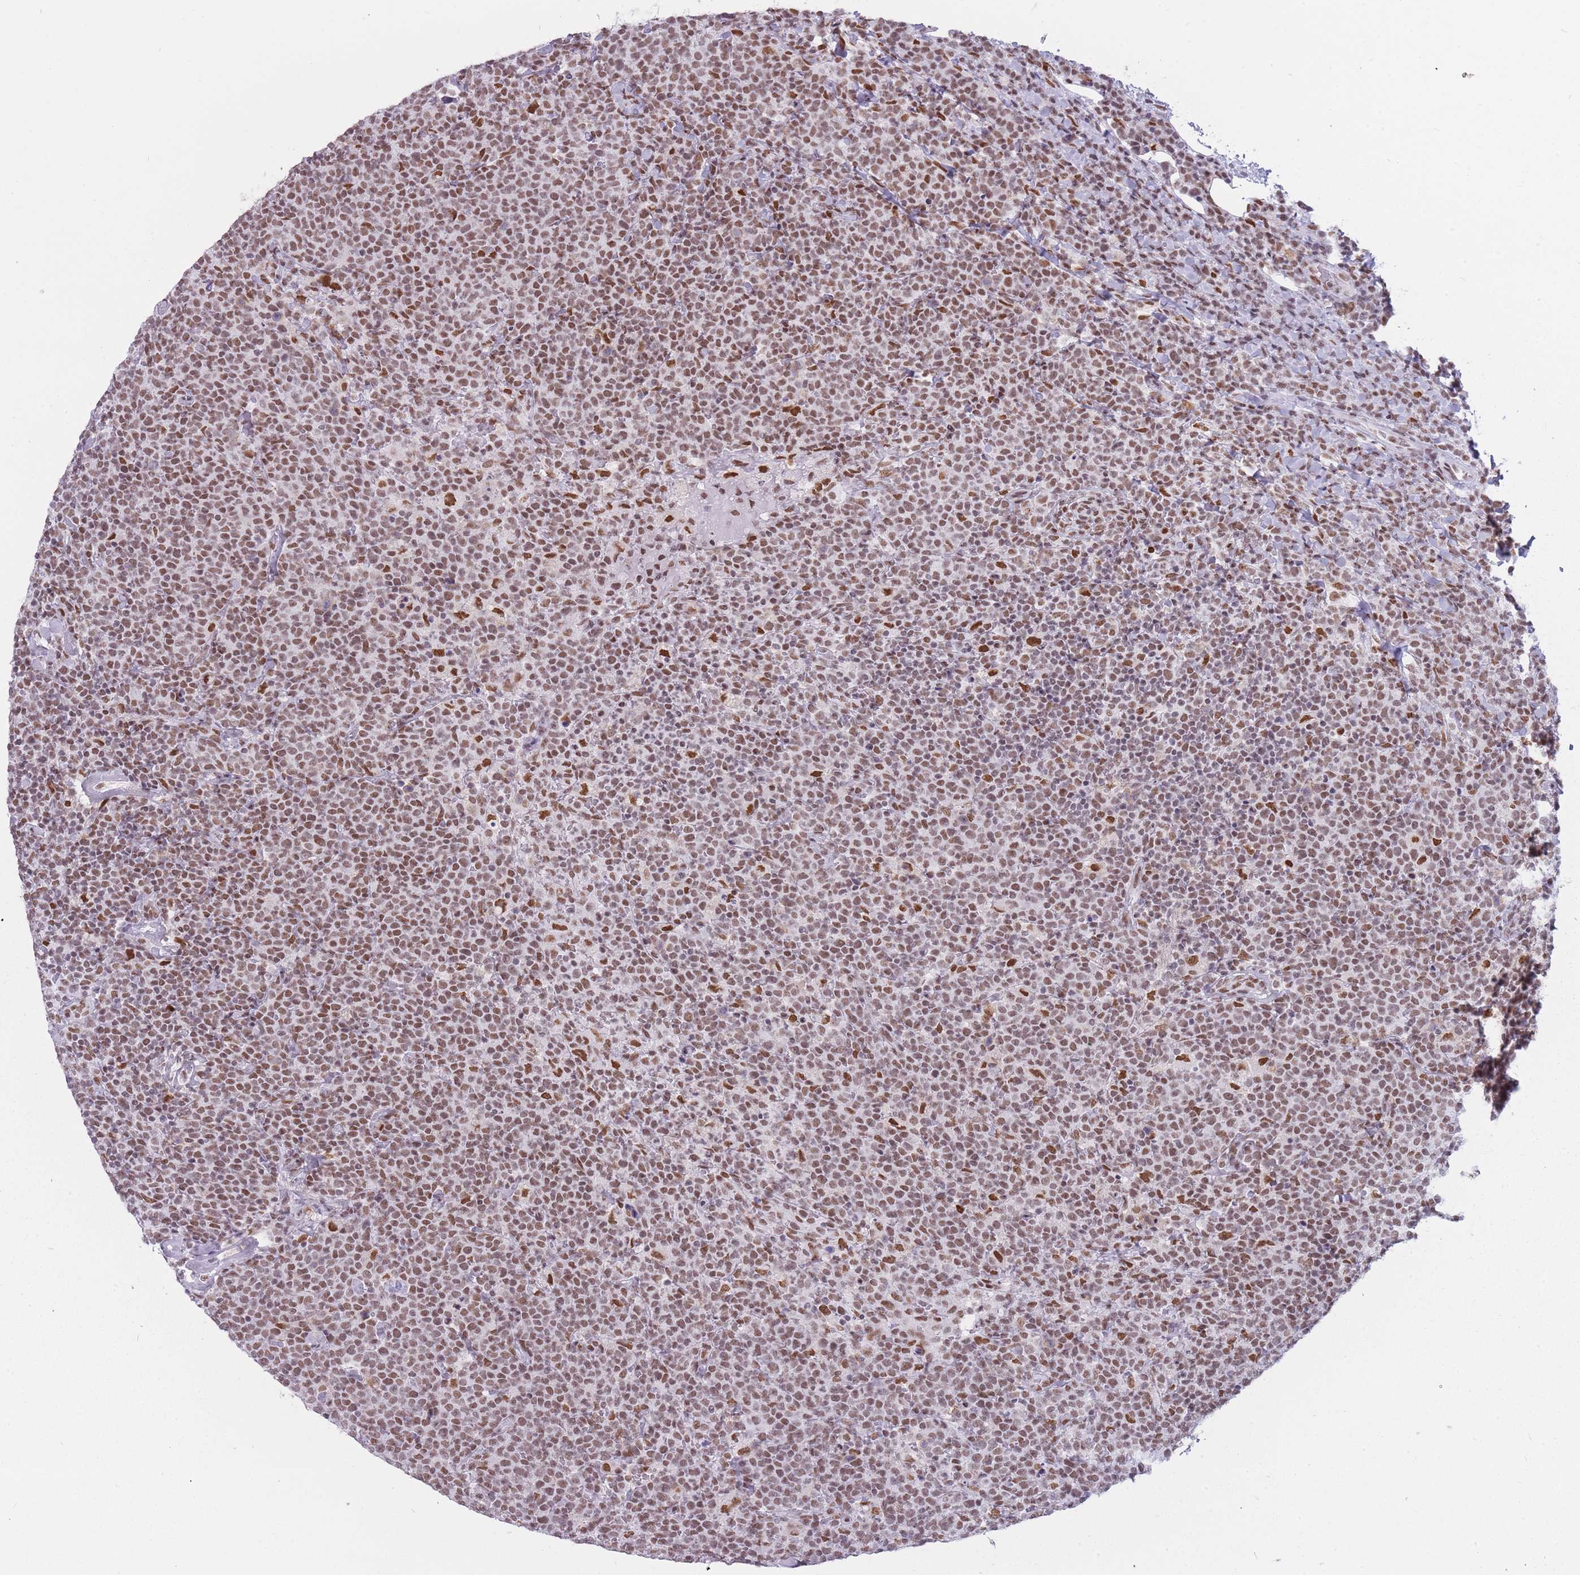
{"staining": {"intensity": "moderate", "quantity": ">75%", "location": "nuclear"}, "tissue": "lymphoma", "cell_type": "Tumor cells", "image_type": "cancer", "snomed": [{"axis": "morphology", "description": "Malignant lymphoma, non-Hodgkin's type, High grade"}, {"axis": "topography", "description": "Lymph node"}], "caption": "Lymphoma tissue exhibits moderate nuclear positivity in about >75% of tumor cells, visualized by immunohistochemistry.", "gene": "HNRNPUL1", "patient": {"sex": "male", "age": 61}}